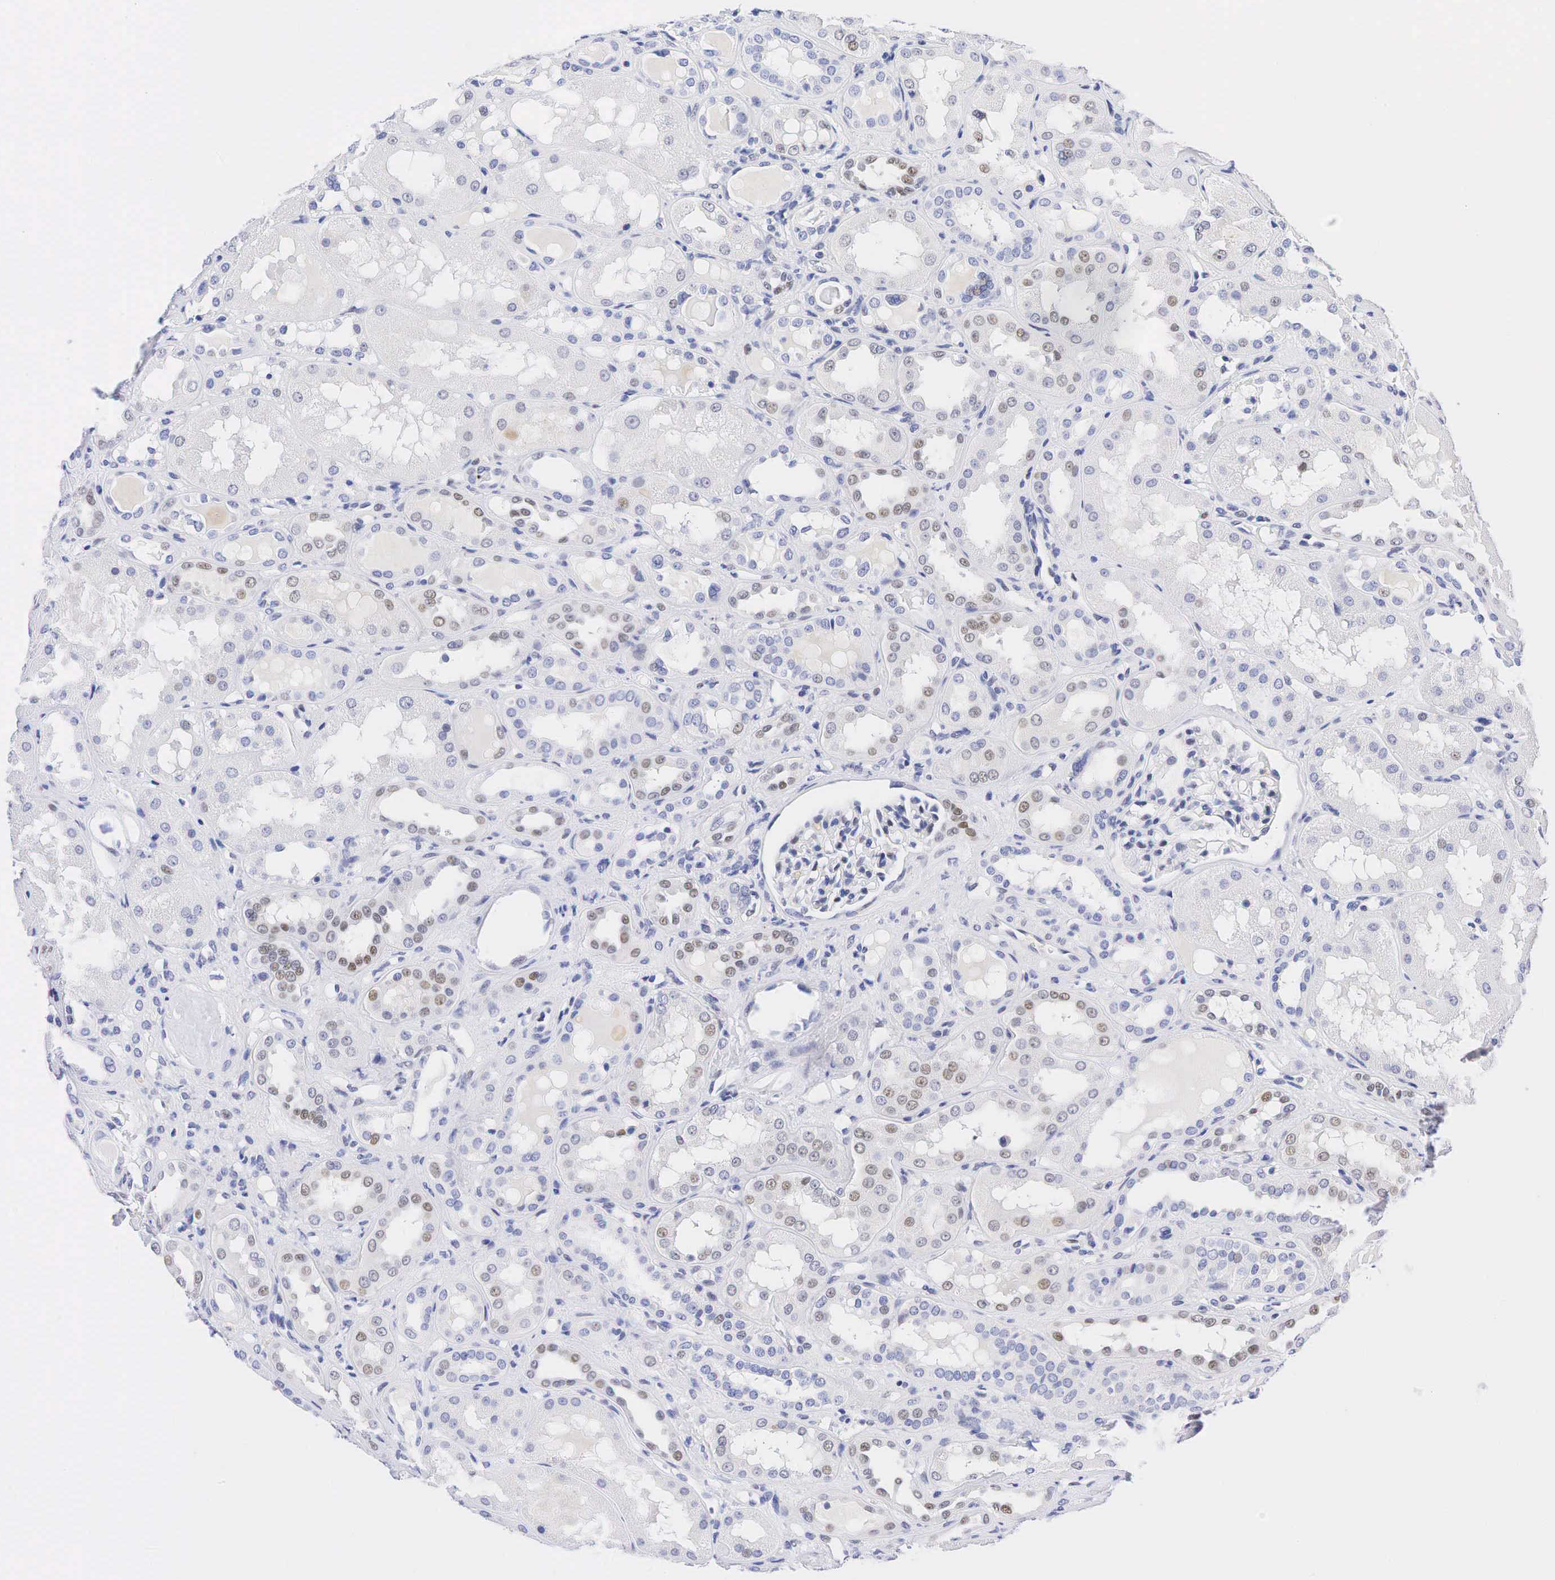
{"staining": {"intensity": "negative", "quantity": "none", "location": "none"}, "tissue": "kidney", "cell_type": "Cells in glomeruli", "image_type": "normal", "snomed": [{"axis": "morphology", "description": "Normal tissue, NOS"}, {"axis": "topography", "description": "Kidney"}], "caption": "The micrograph shows no staining of cells in glomeruli in benign kidney.", "gene": "AR", "patient": {"sex": "male", "age": 36}}